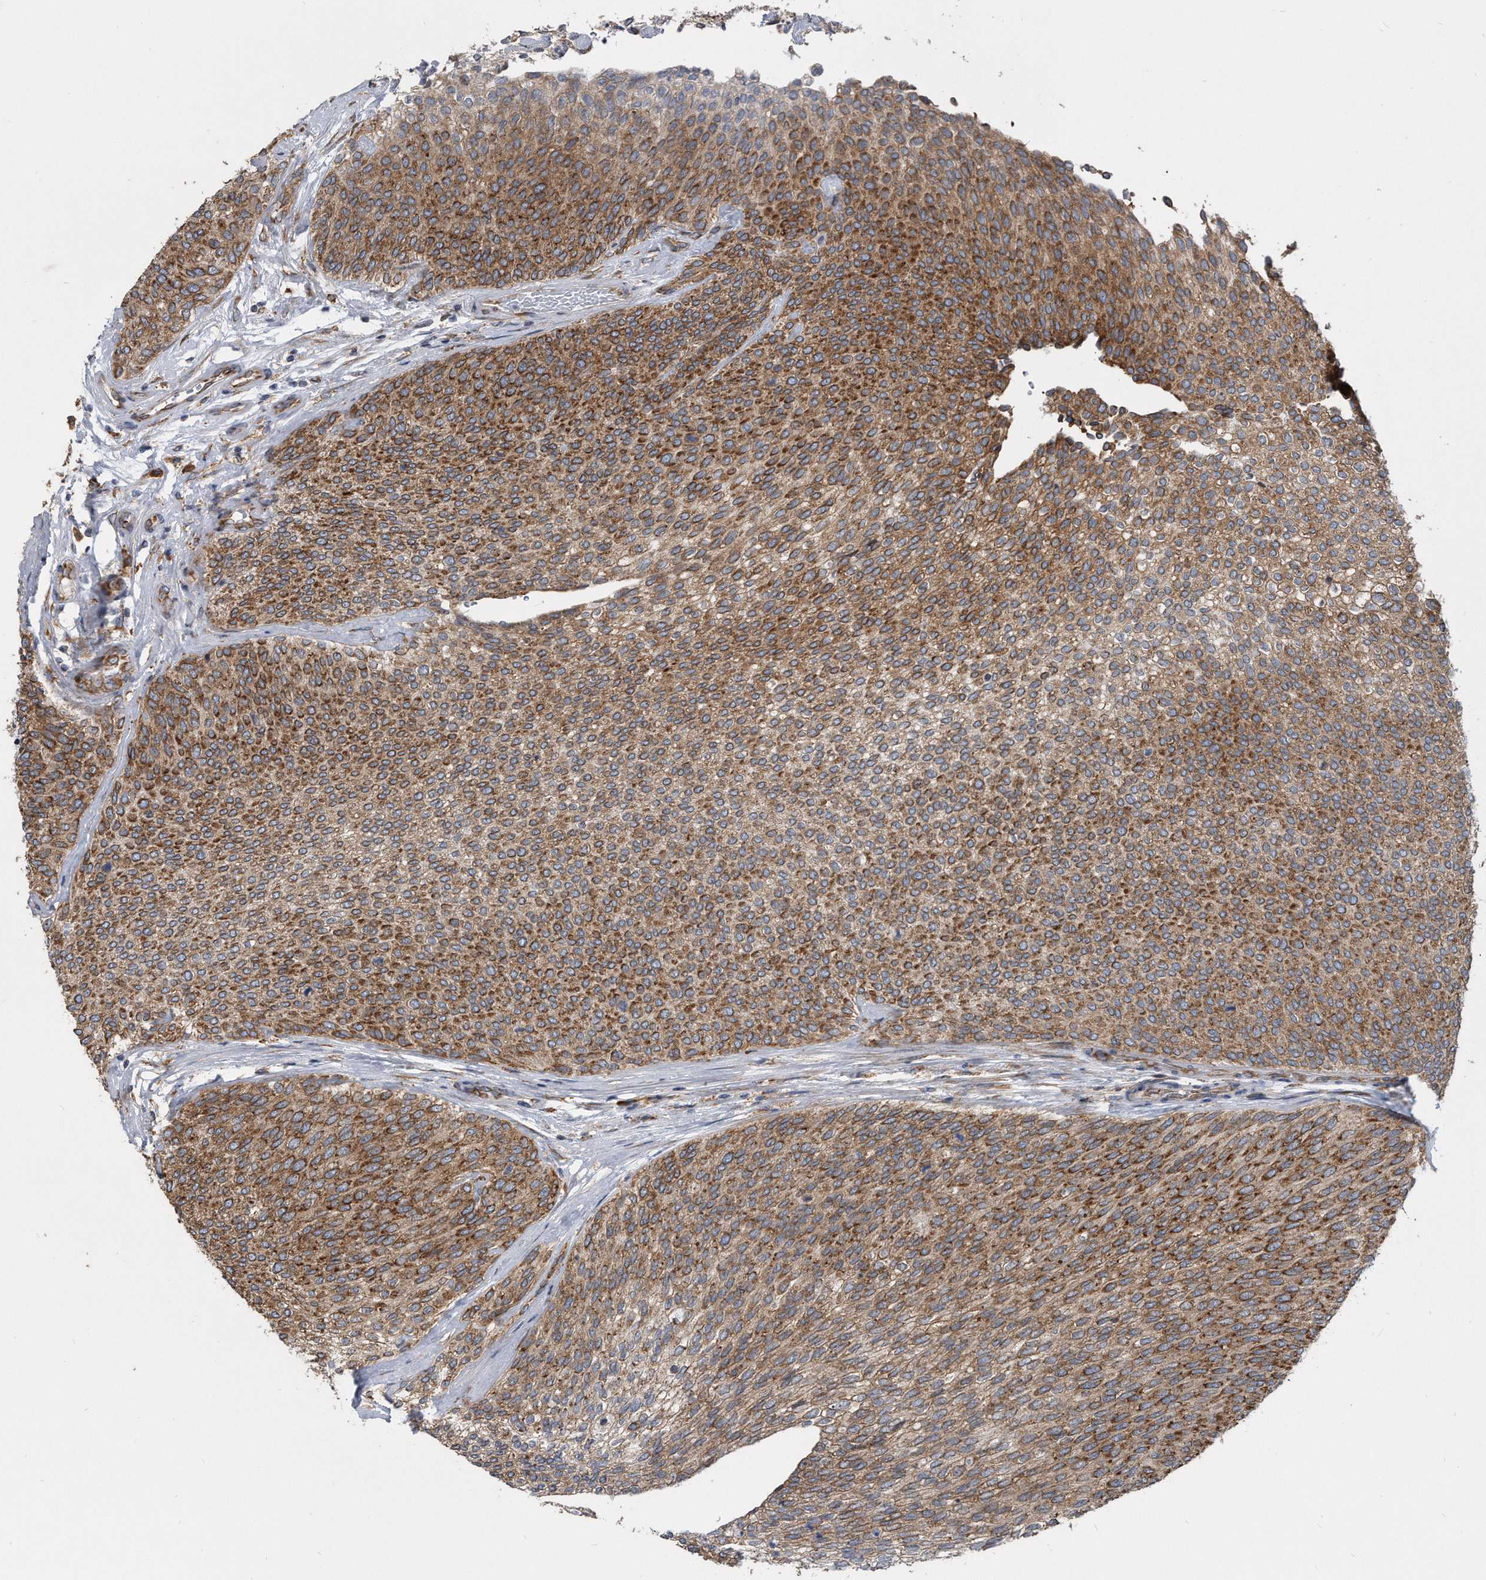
{"staining": {"intensity": "strong", "quantity": "25%-75%", "location": "cytoplasmic/membranous"}, "tissue": "urothelial cancer", "cell_type": "Tumor cells", "image_type": "cancer", "snomed": [{"axis": "morphology", "description": "Urothelial carcinoma, Low grade"}, {"axis": "topography", "description": "Urinary bladder"}], "caption": "Strong cytoplasmic/membranous staining for a protein is appreciated in approximately 25%-75% of tumor cells of urothelial cancer using immunohistochemistry (IHC).", "gene": "CCDC47", "patient": {"sex": "female", "age": 79}}